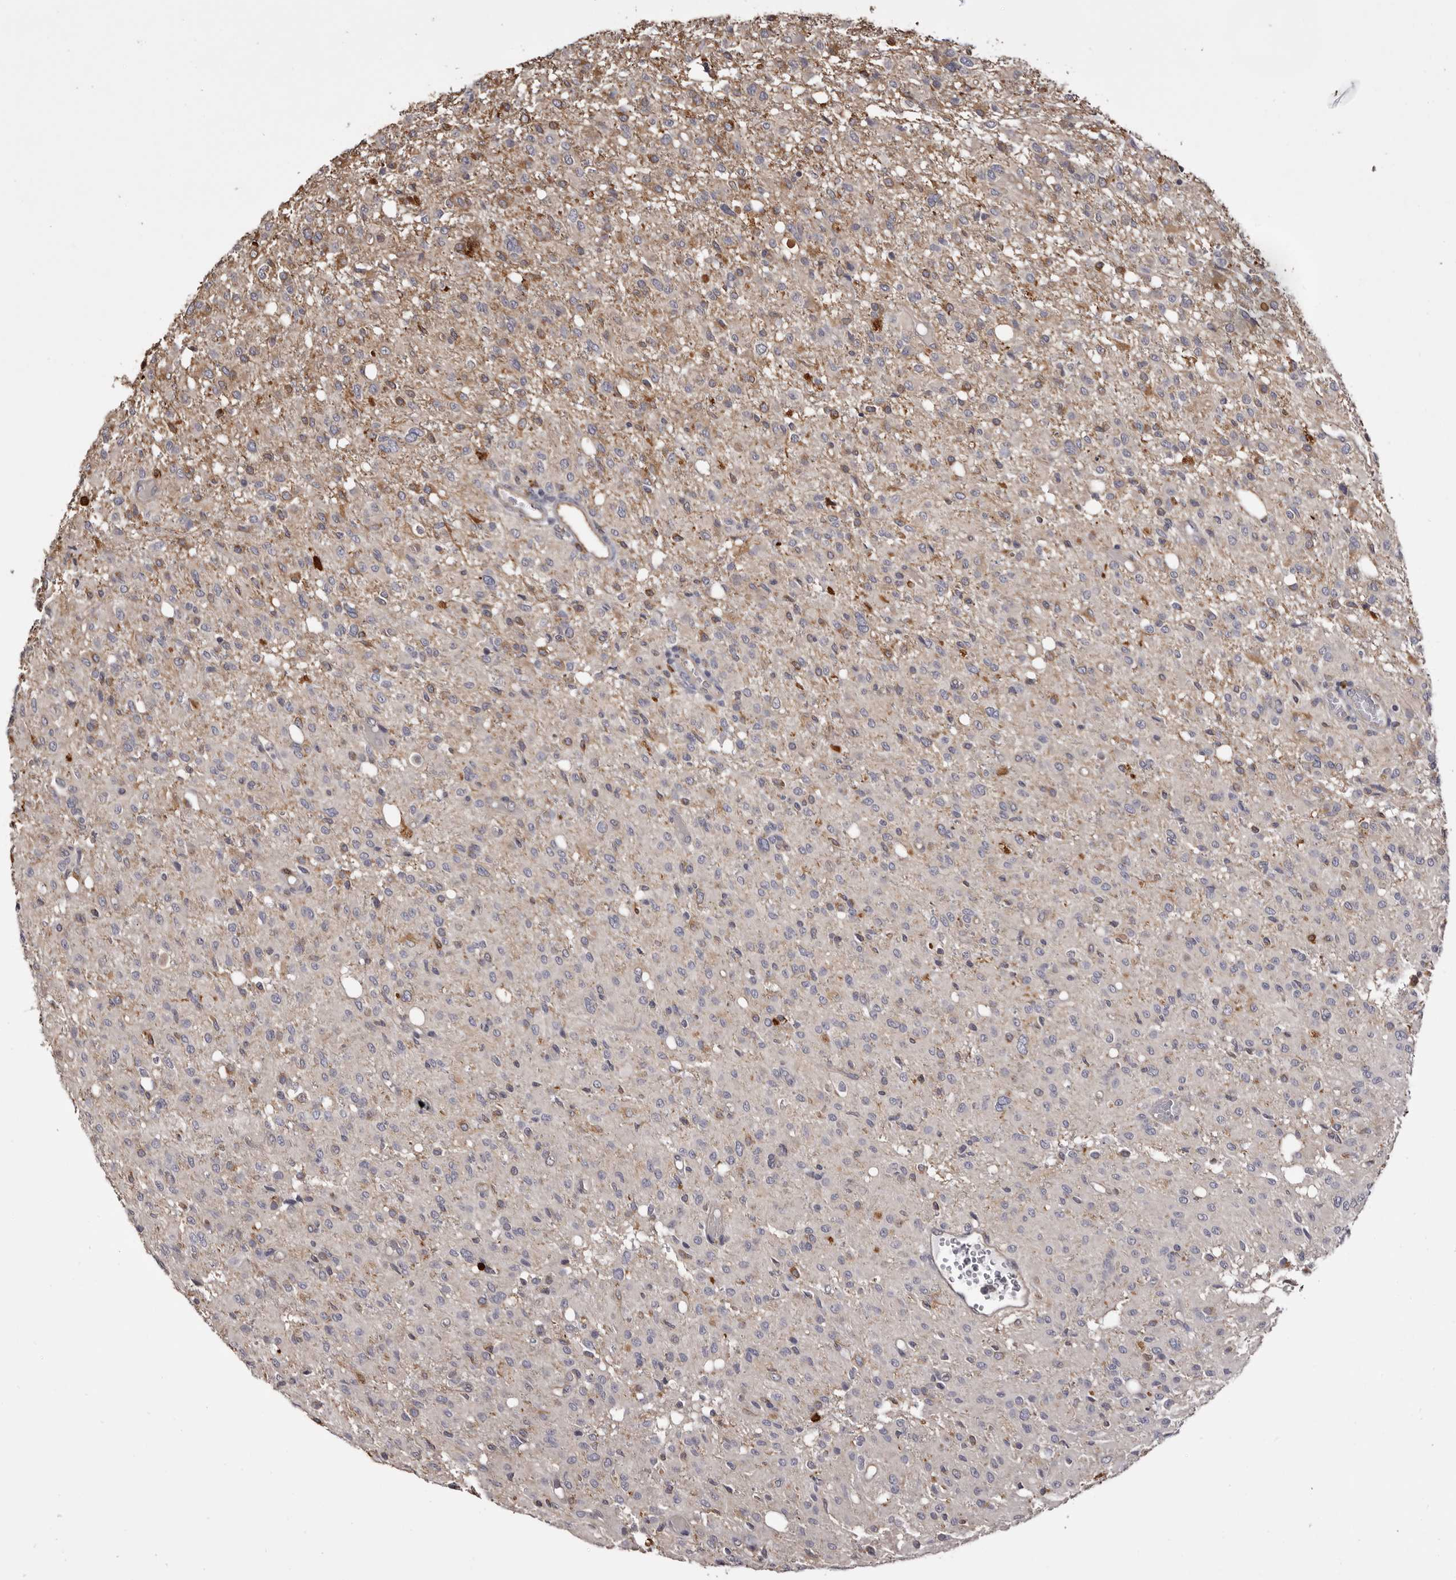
{"staining": {"intensity": "weak", "quantity": "<25%", "location": "cytoplasmic/membranous"}, "tissue": "glioma", "cell_type": "Tumor cells", "image_type": "cancer", "snomed": [{"axis": "morphology", "description": "Glioma, malignant, High grade"}, {"axis": "topography", "description": "Brain"}], "caption": "Glioma was stained to show a protein in brown. There is no significant positivity in tumor cells.", "gene": "TNNI1", "patient": {"sex": "female", "age": 59}}